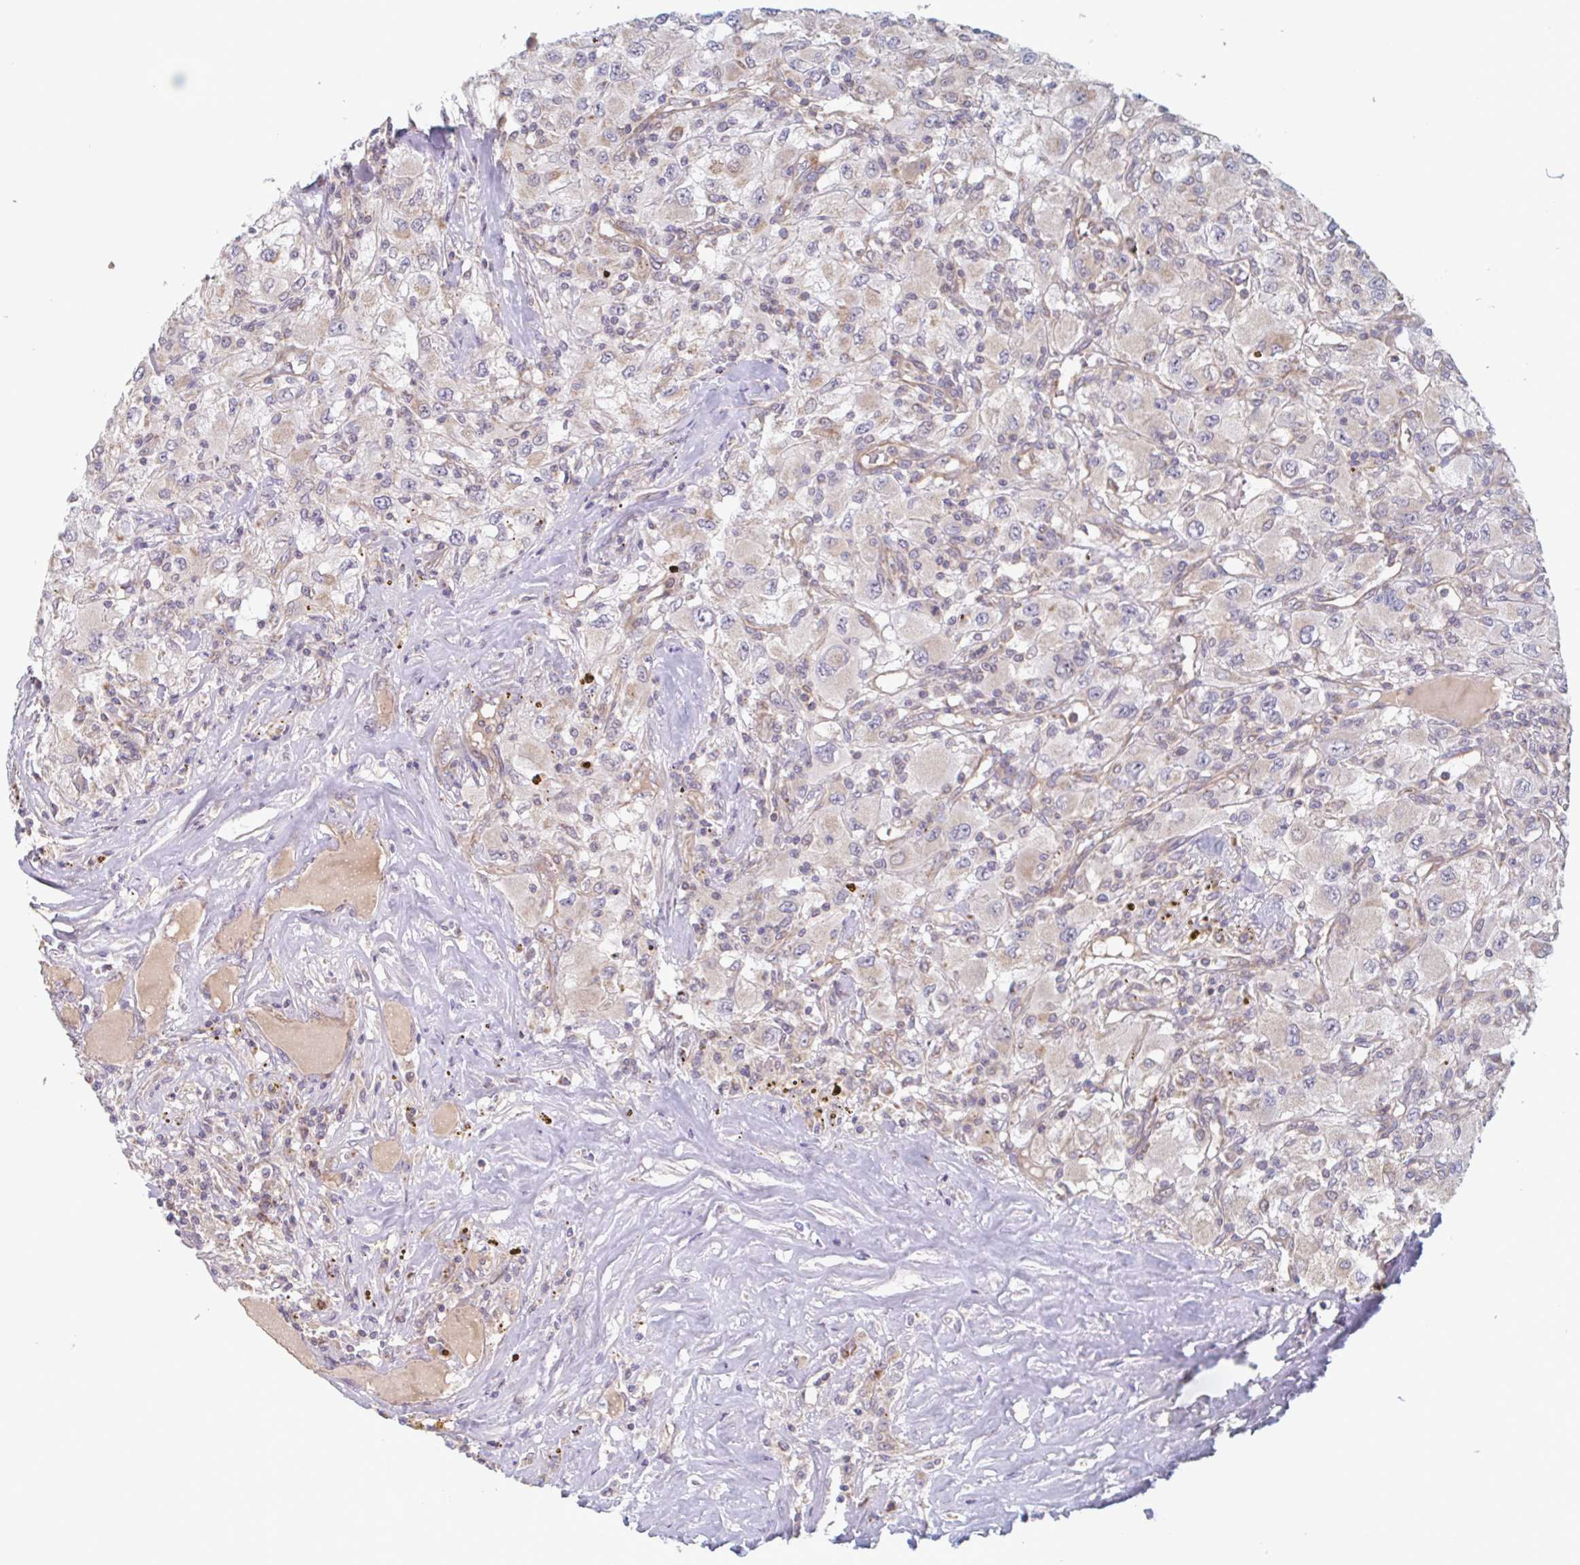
{"staining": {"intensity": "weak", "quantity": "<25%", "location": "cytoplasmic/membranous"}, "tissue": "renal cancer", "cell_type": "Tumor cells", "image_type": "cancer", "snomed": [{"axis": "morphology", "description": "Adenocarcinoma, NOS"}, {"axis": "topography", "description": "Kidney"}], "caption": "The micrograph shows no staining of tumor cells in renal cancer (adenocarcinoma). (Immunohistochemistry (ihc), brightfield microscopy, high magnification).", "gene": "SURF1", "patient": {"sex": "female", "age": 67}}